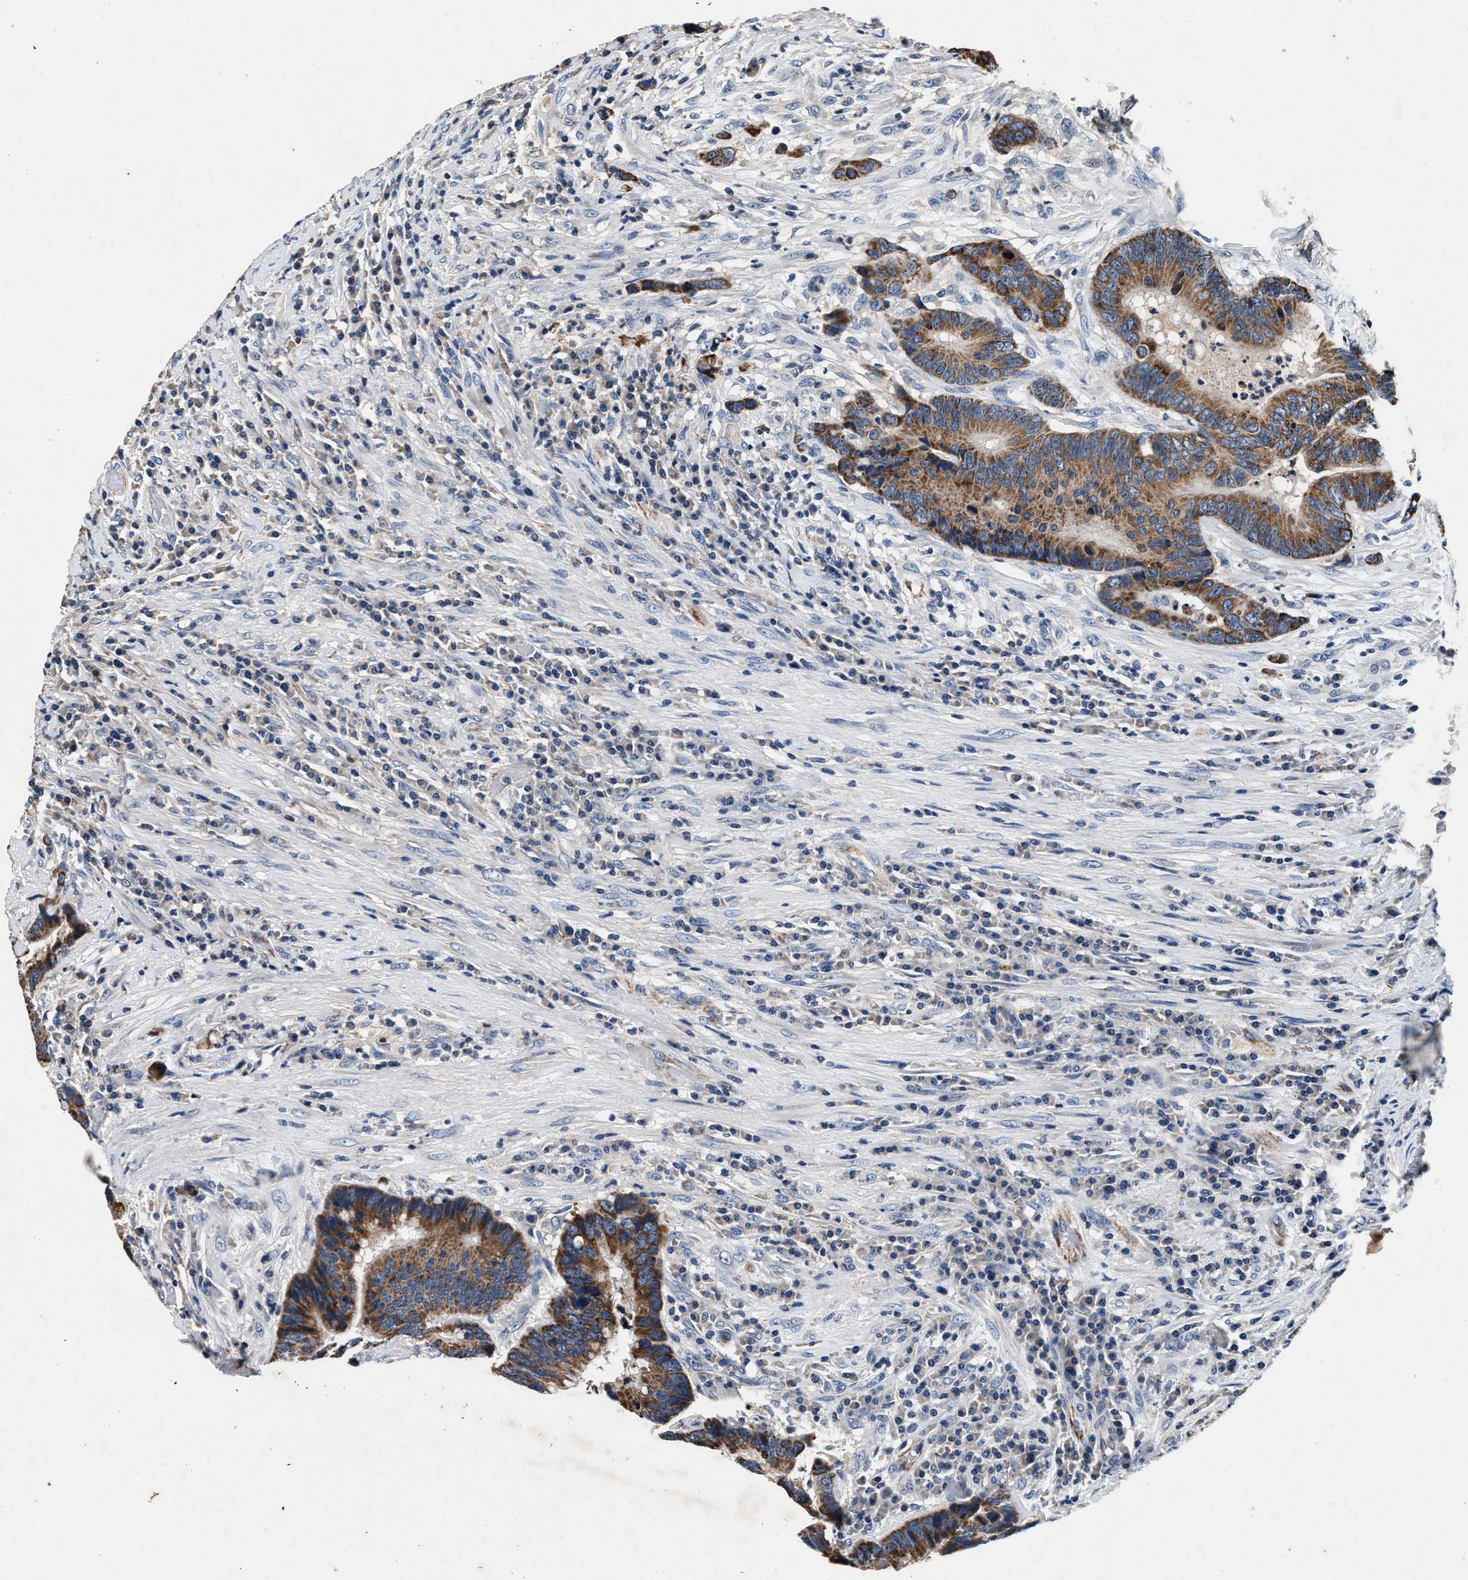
{"staining": {"intensity": "strong", "quantity": ">75%", "location": "cytoplasmic/membranous"}, "tissue": "colorectal cancer", "cell_type": "Tumor cells", "image_type": "cancer", "snomed": [{"axis": "morphology", "description": "Adenocarcinoma, NOS"}, {"axis": "topography", "description": "Rectum"}, {"axis": "topography", "description": "Anal"}], "caption": "Protein staining by immunohistochemistry demonstrates strong cytoplasmic/membranous positivity in approximately >75% of tumor cells in adenocarcinoma (colorectal).", "gene": "PKD2L1", "patient": {"sex": "female", "age": 89}}